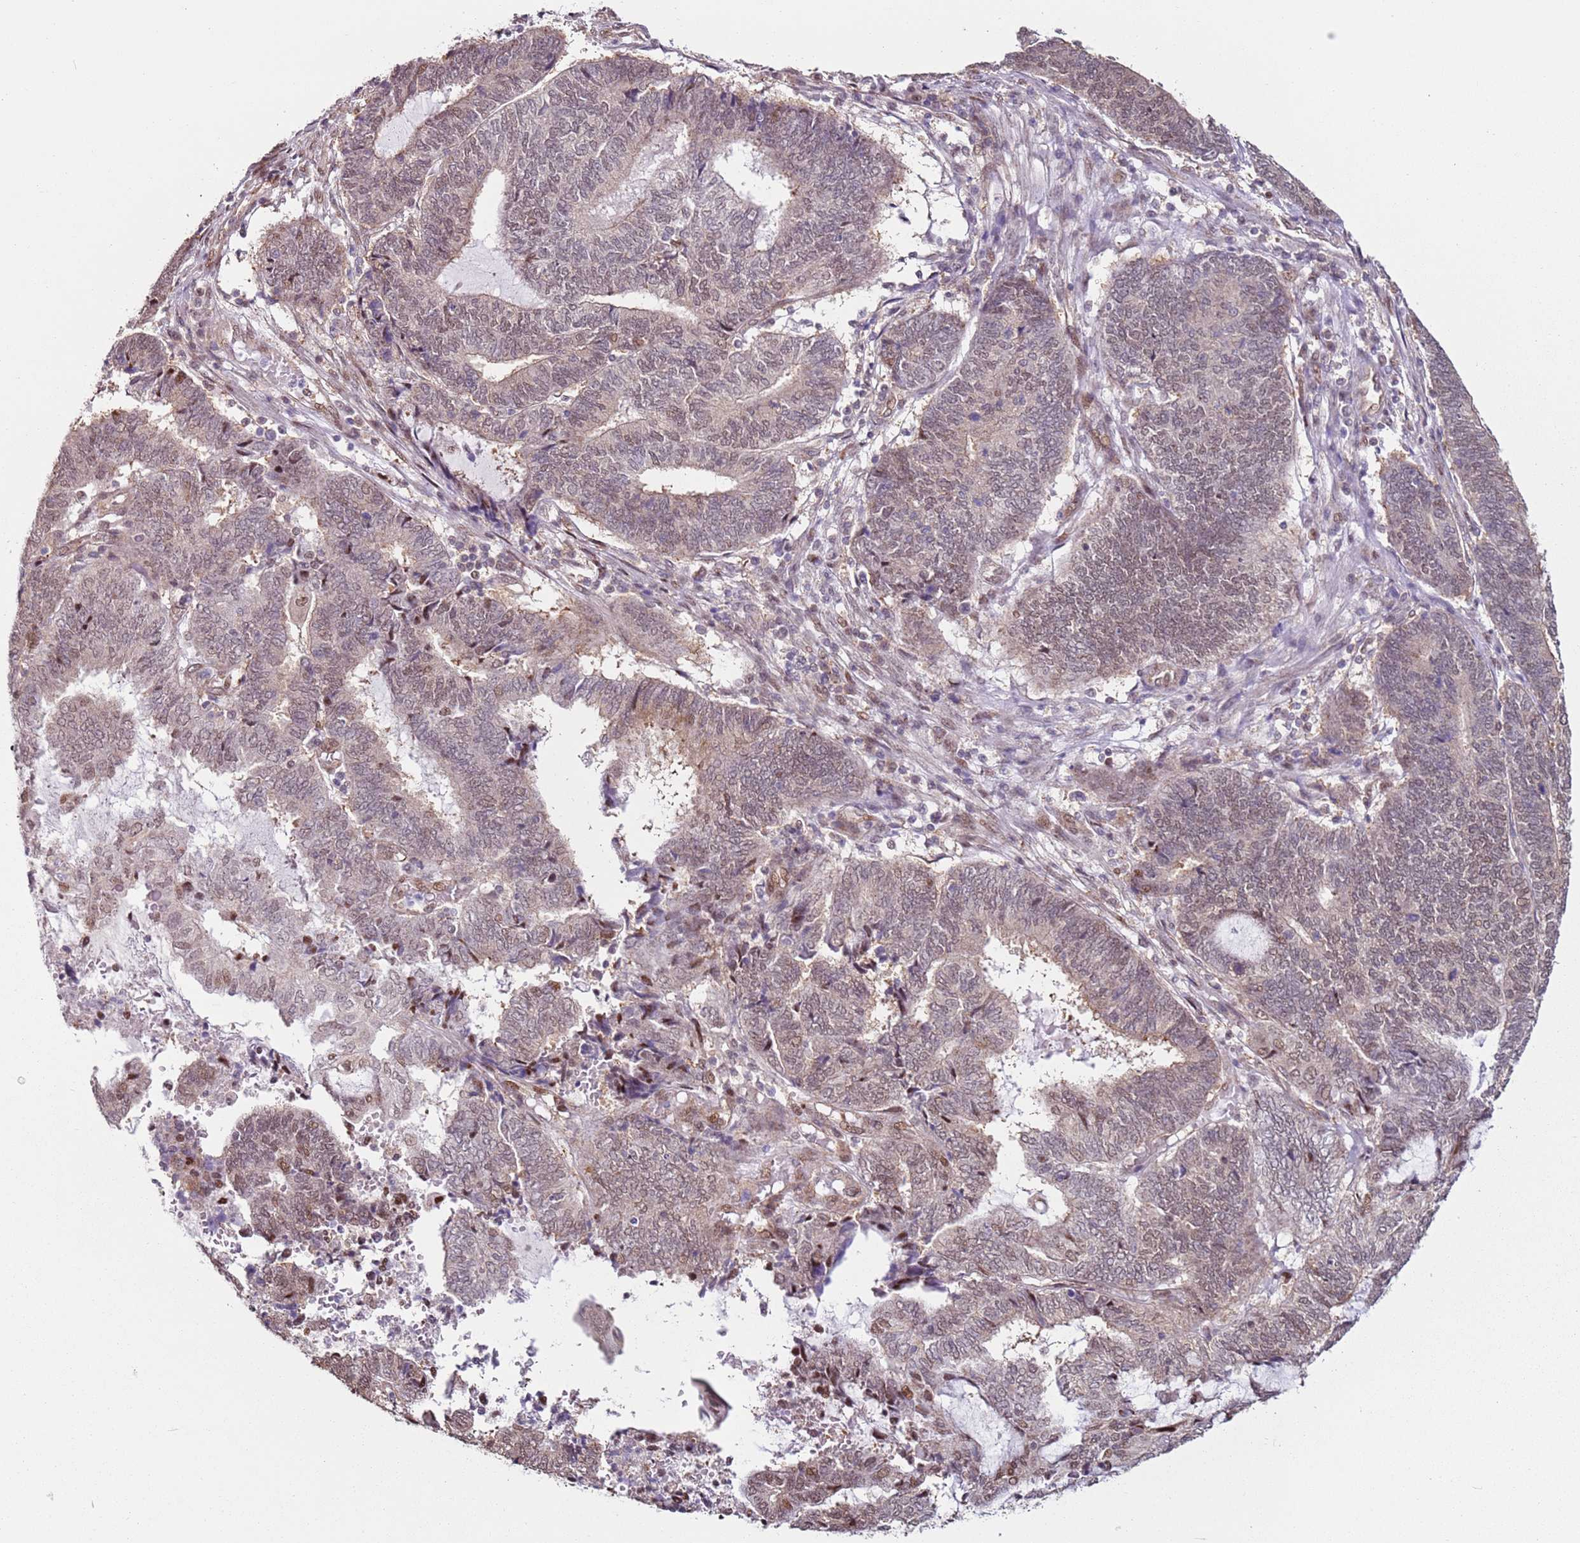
{"staining": {"intensity": "moderate", "quantity": "<25%", "location": "cytoplasmic/membranous,nuclear"}, "tissue": "endometrial cancer", "cell_type": "Tumor cells", "image_type": "cancer", "snomed": [{"axis": "morphology", "description": "Adenocarcinoma, NOS"}, {"axis": "topography", "description": "Uterus"}, {"axis": "topography", "description": "Endometrium"}], "caption": "Human endometrial adenocarcinoma stained for a protein (brown) displays moderate cytoplasmic/membranous and nuclear positive expression in about <25% of tumor cells.", "gene": "PSMD4", "patient": {"sex": "female", "age": 70}}